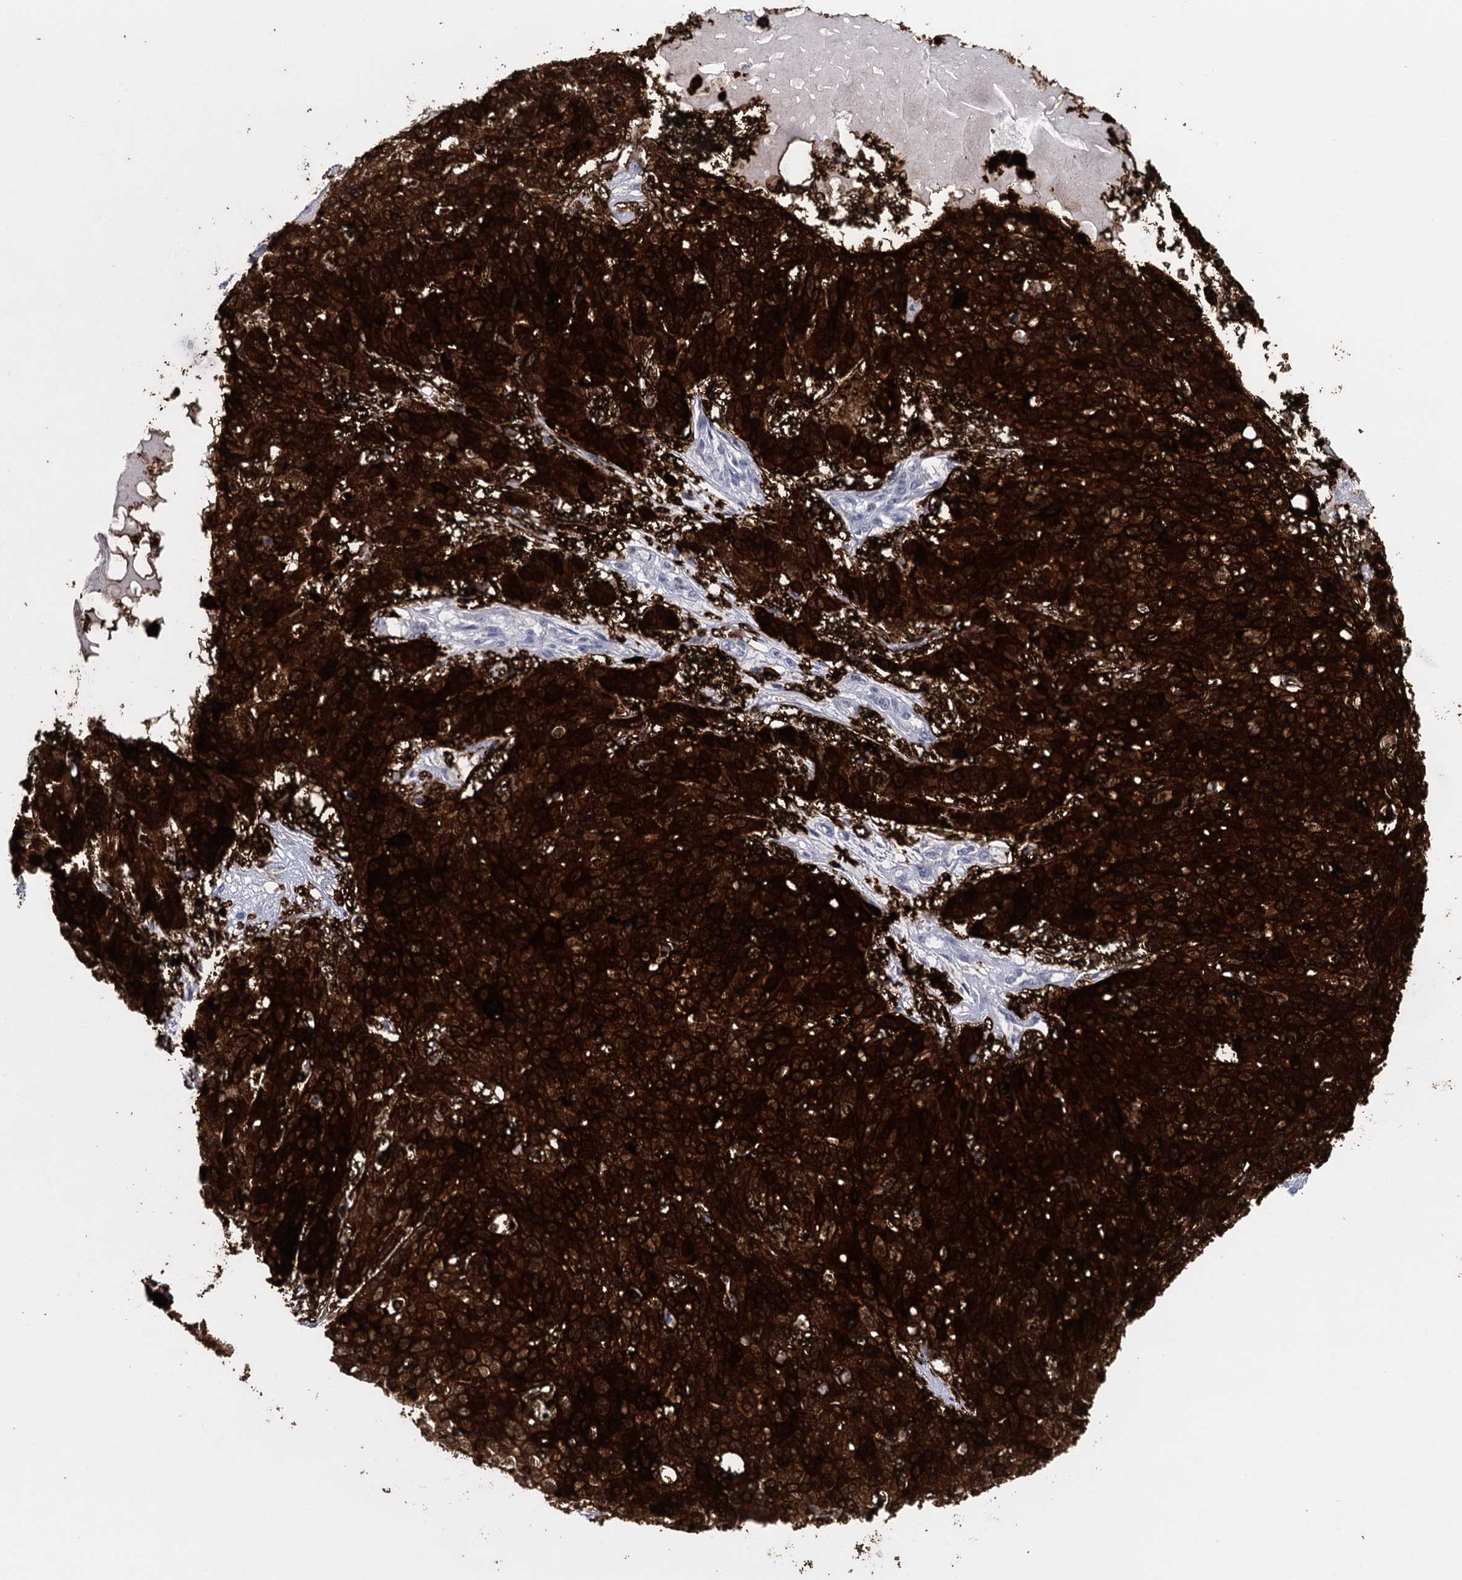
{"staining": {"intensity": "strong", "quantity": ">75%", "location": "cytoplasmic/membranous,nuclear"}, "tissue": "skin cancer", "cell_type": "Tumor cells", "image_type": "cancer", "snomed": [{"axis": "morphology", "description": "Squamous cell carcinoma, NOS"}, {"axis": "topography", "description": "Skin"}], "caption": "Protein expression analysis of skin cancer demonstrates strong cytoplasmic/membranous and nuclear staining in about >75% of tumor cells.", "gene": "SFN", "patient": {"sex": "male", "age": 71}}